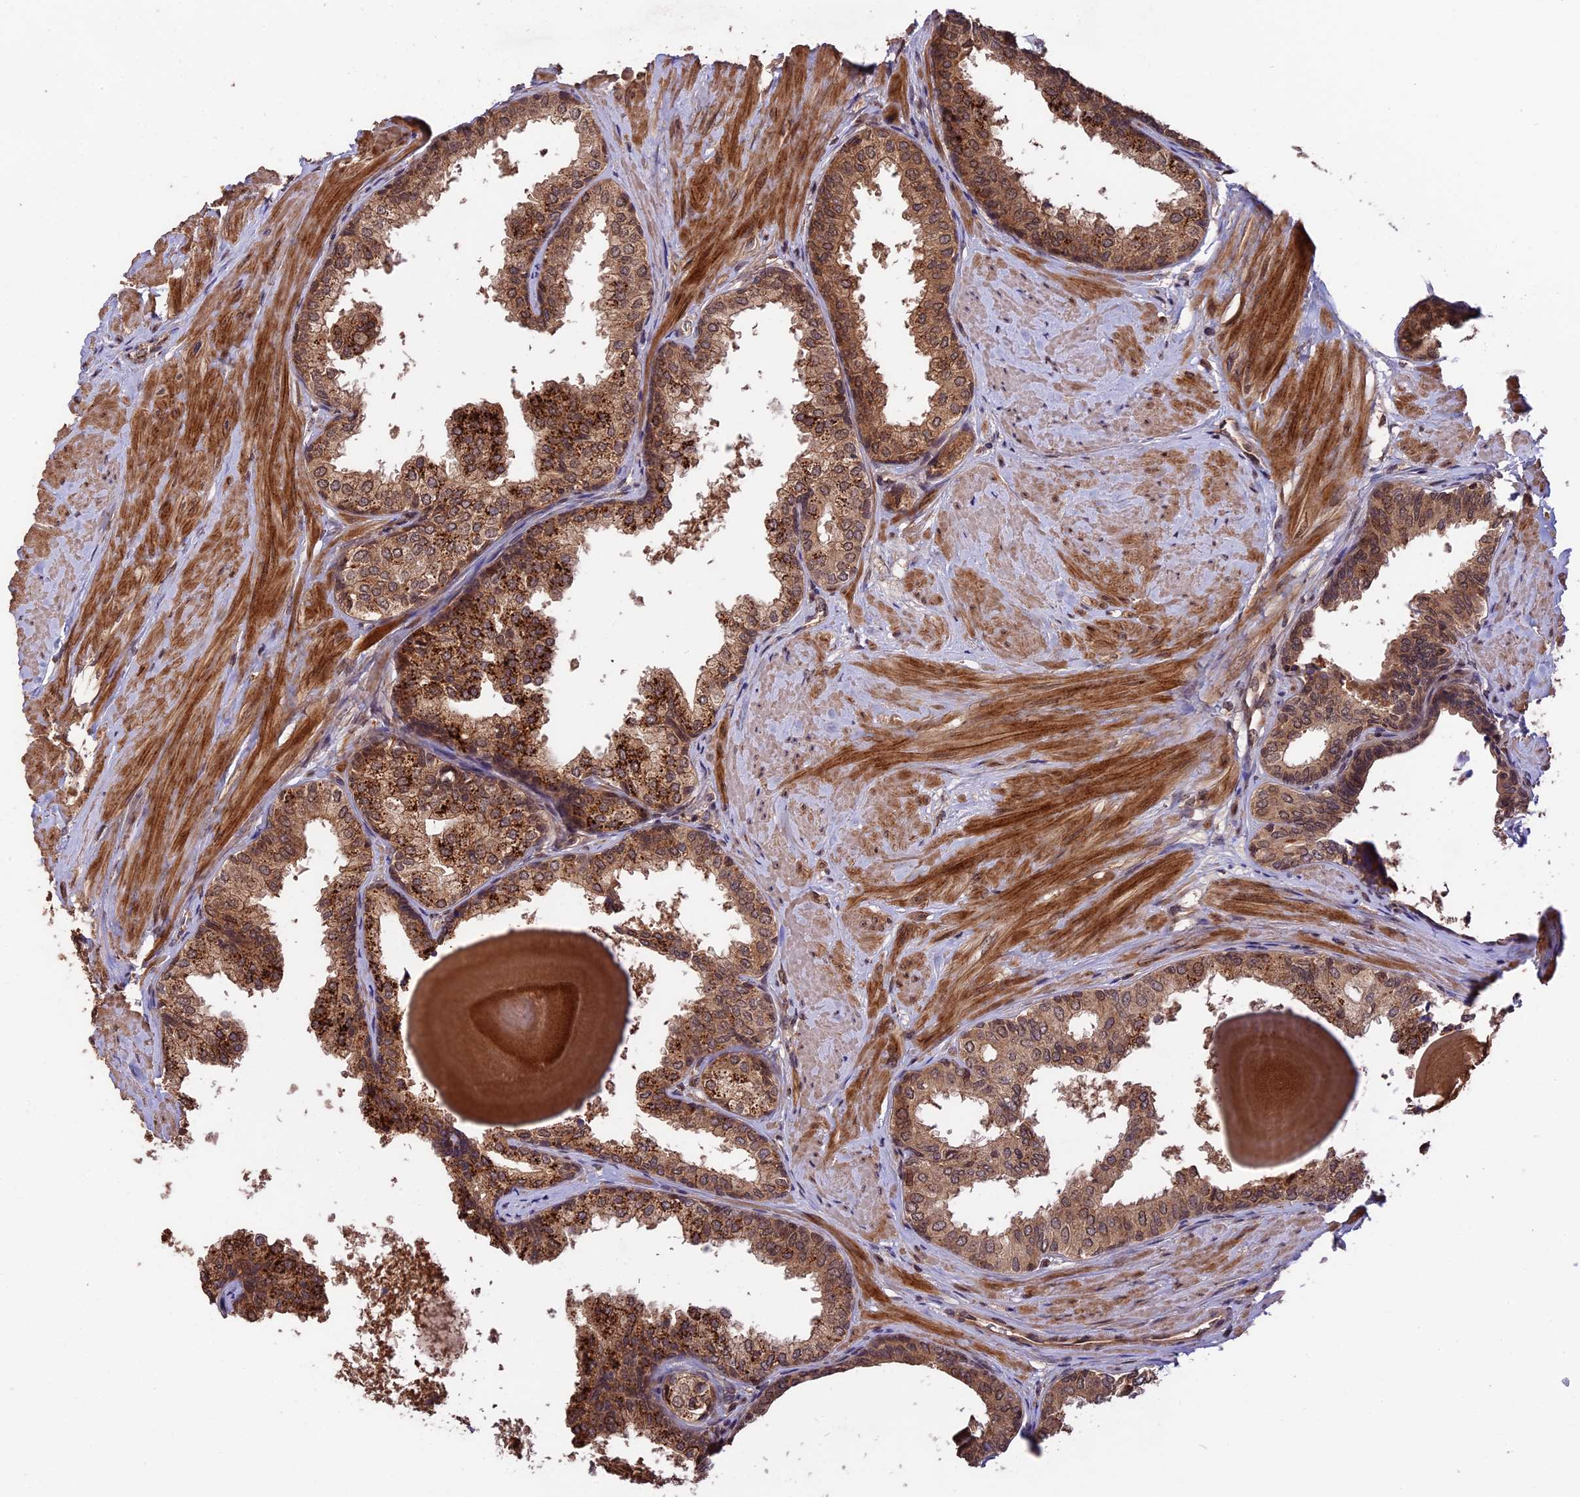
{"staining": {"intensity": "strong", "quantity": ">75%", "location": "cytoplasmic/membranous"}, "tissue": "prostate", "cell_type": "Glandular cells", "image_type": "normal", "snomed": [{"axis": "morphology", "description": "Normal tissue, NOS"}, {"axis": "topography", "description": "Prostate"}], "caption": "Protein positivity by IHC shows strong cytoplasmic/membranous positivity in about >75% of glandular cells in benign prostate. Nuclei are stained in blue.", "gene": "ESCO1", "patient": {"sex": "male", "age": 48}}